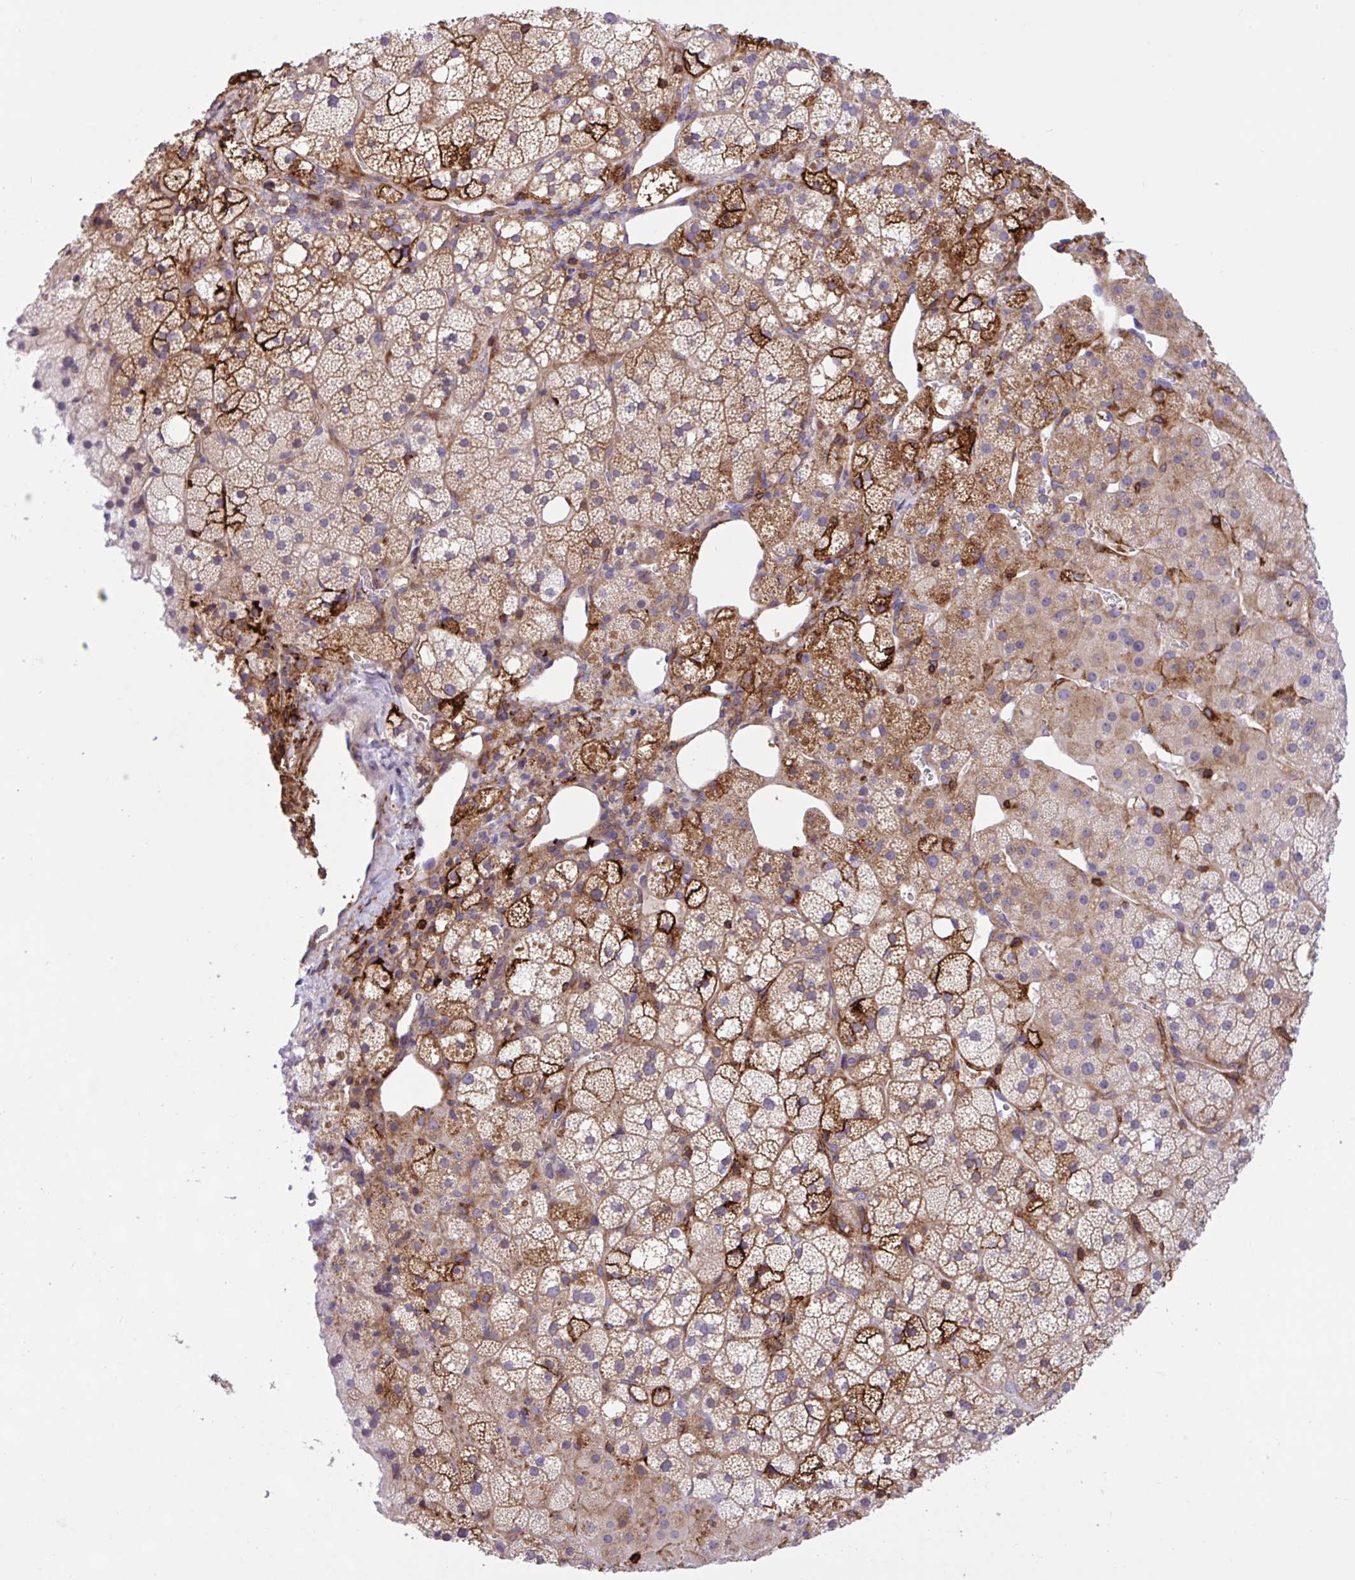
{"staining": {"intensity": "strong", "quantity": "25%-75%", "location": "cytoplasmic/membranous"}, "tissue": "adrenal gland", "cell_type": "Glandular cells", "image_type": "normal", "snomed": [{"axis": "morphology", "description": "Normal tissue, NOS"}, {"axis": "topography", "description": "Adrenal gland"}], "caption": "Adrenal gland stained with immunohistochemistry (IHC) exhibits strong cytoplasmic/membranous staining in about 25%-75% of glandular cells.", "gene": "ERI1", "patient": {"sex": "male", "age": 53}}